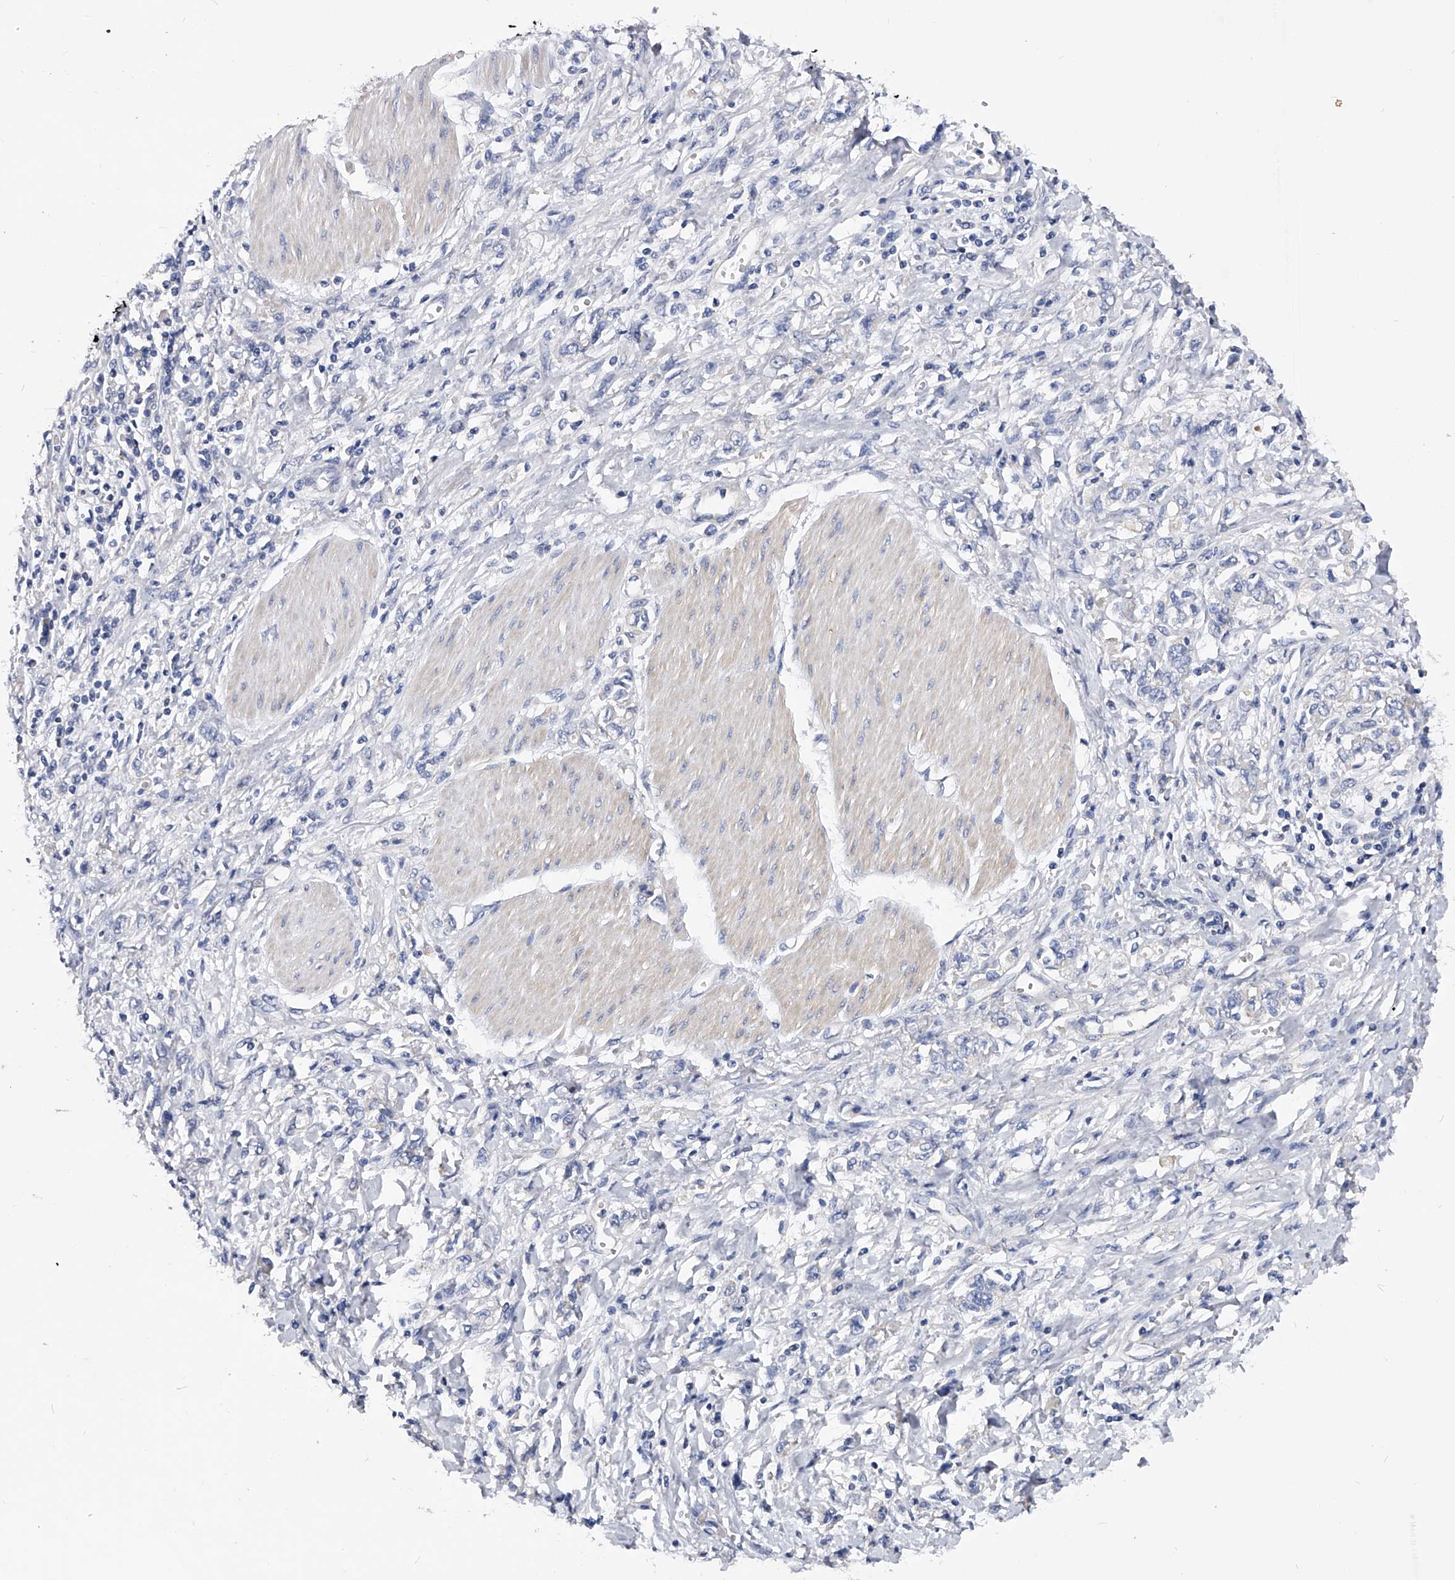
{"staining": {"intensity": "negative", "quantity": "none", "location": "none"}, "tissue": "stomach cancer", "cell_type": "Tumor cells", "image_type": "cancer", "snomed": [{"axis": "morphology", "description": "Adenocarcinoma, NOS"}, {"axis": "topography", "description": "Stomach"}], "caption": "An immunohistochemistry image of stomach adenocarcinoma is shown. There is no staining in tumor cells of stomach adenocarcinoma.", "gene": "PPP5C", "patient": {"sex": "female", "age": 76}}